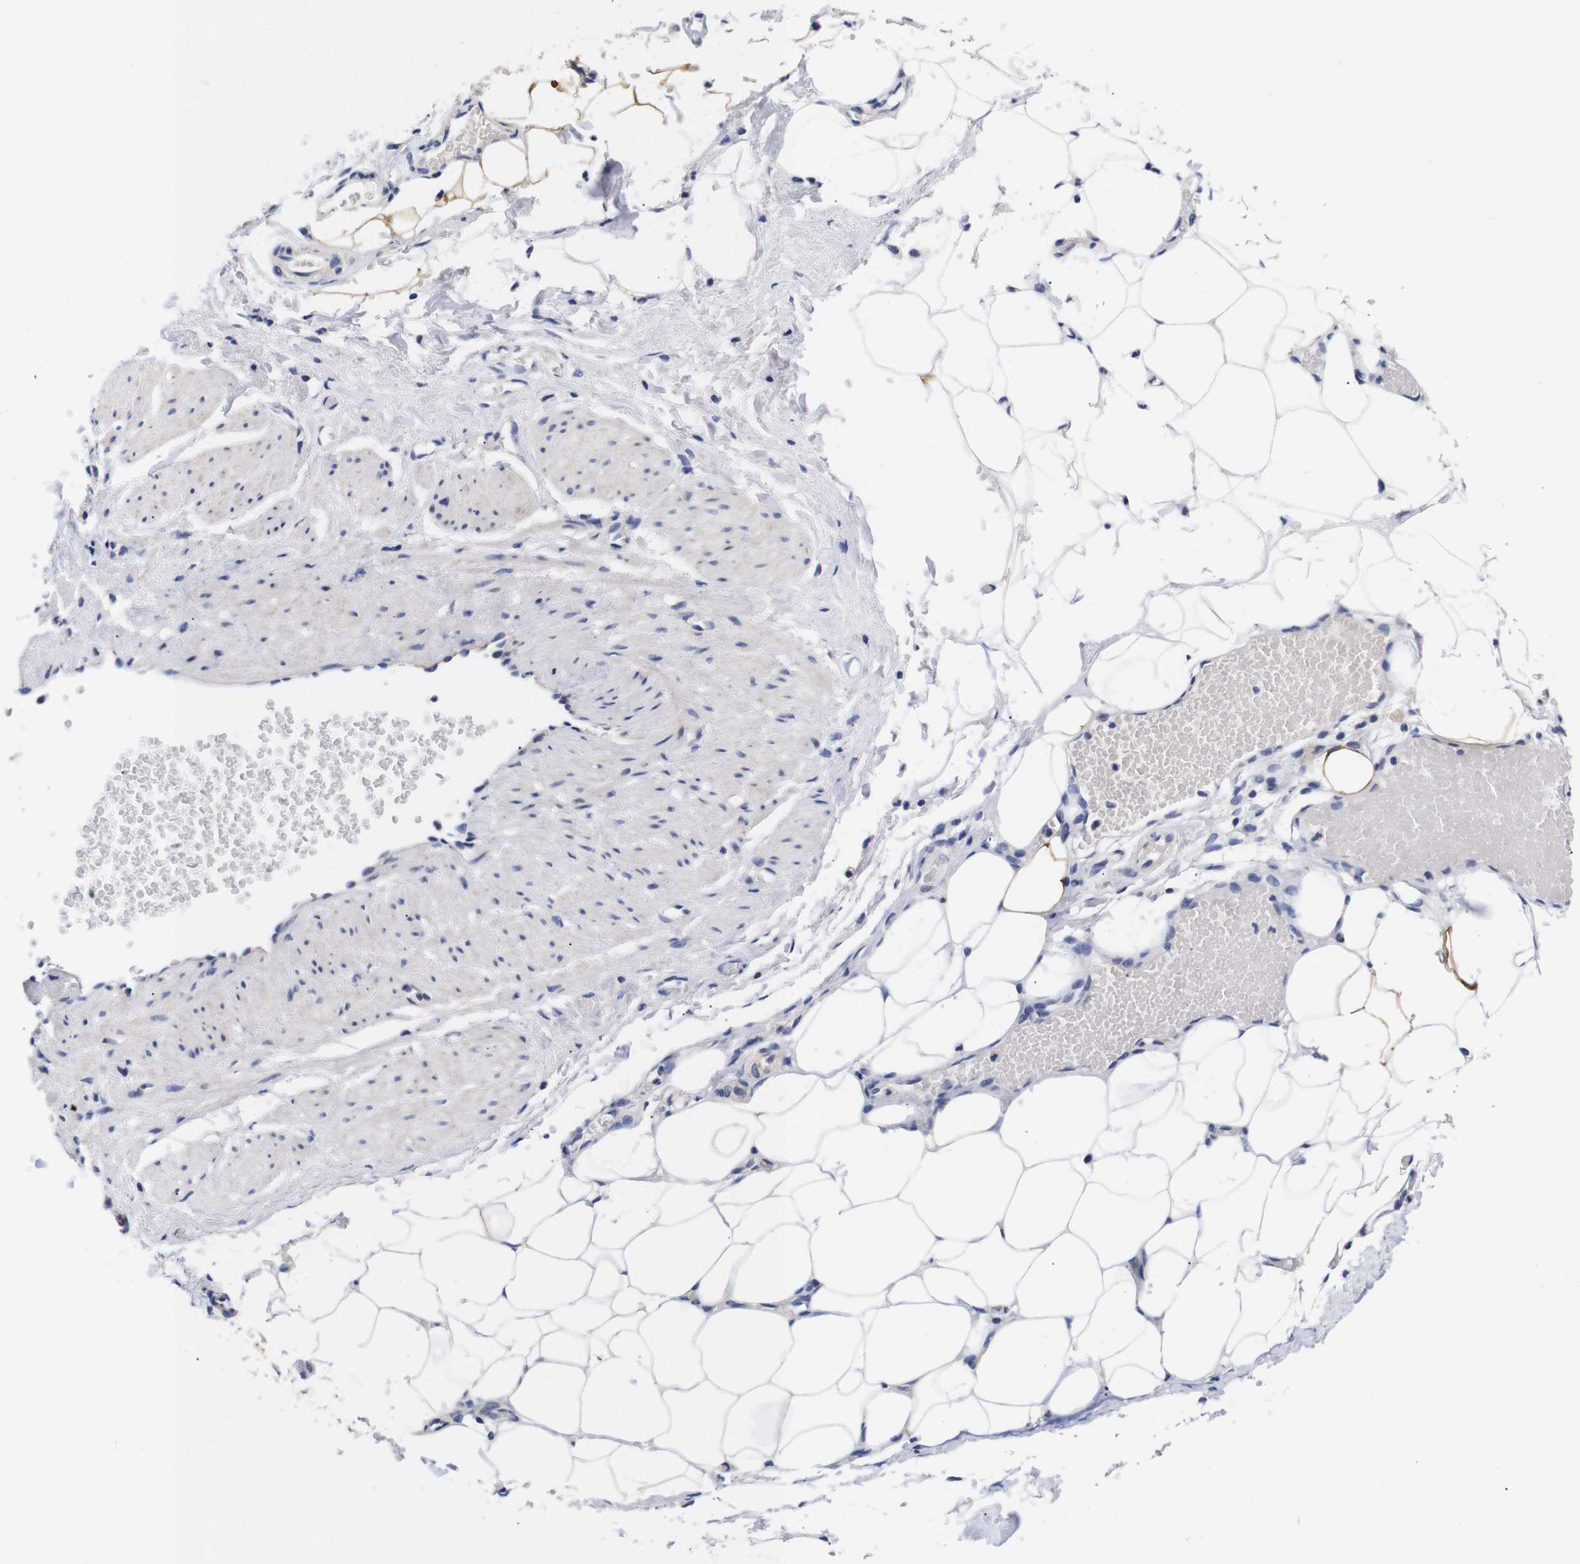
{"staining": {"intensity": "moderate", "quantity": "<25%", "location": "cytoplasmic/membranous"}, "tissue": "adipose tissue", "cell_type": "Adipocytes", "image_type": "normal", "snomed": [{"axis": "morphology", "description": "Normal tissue, NOS"}, {"axis": "topography", "description": "Soft tissue"}, {"axis": "topography", "description": "Vascular tissue"}], "caption": "Immunohistochemistry image of normal human adipose tissue stained for a protein (brown), which displays low levels of moderate cytoplasmic/membranous positivity in approximately <25% of adipocytes.", "gene": "OPN3", "patient": {"sex": "female", "age": 35}}